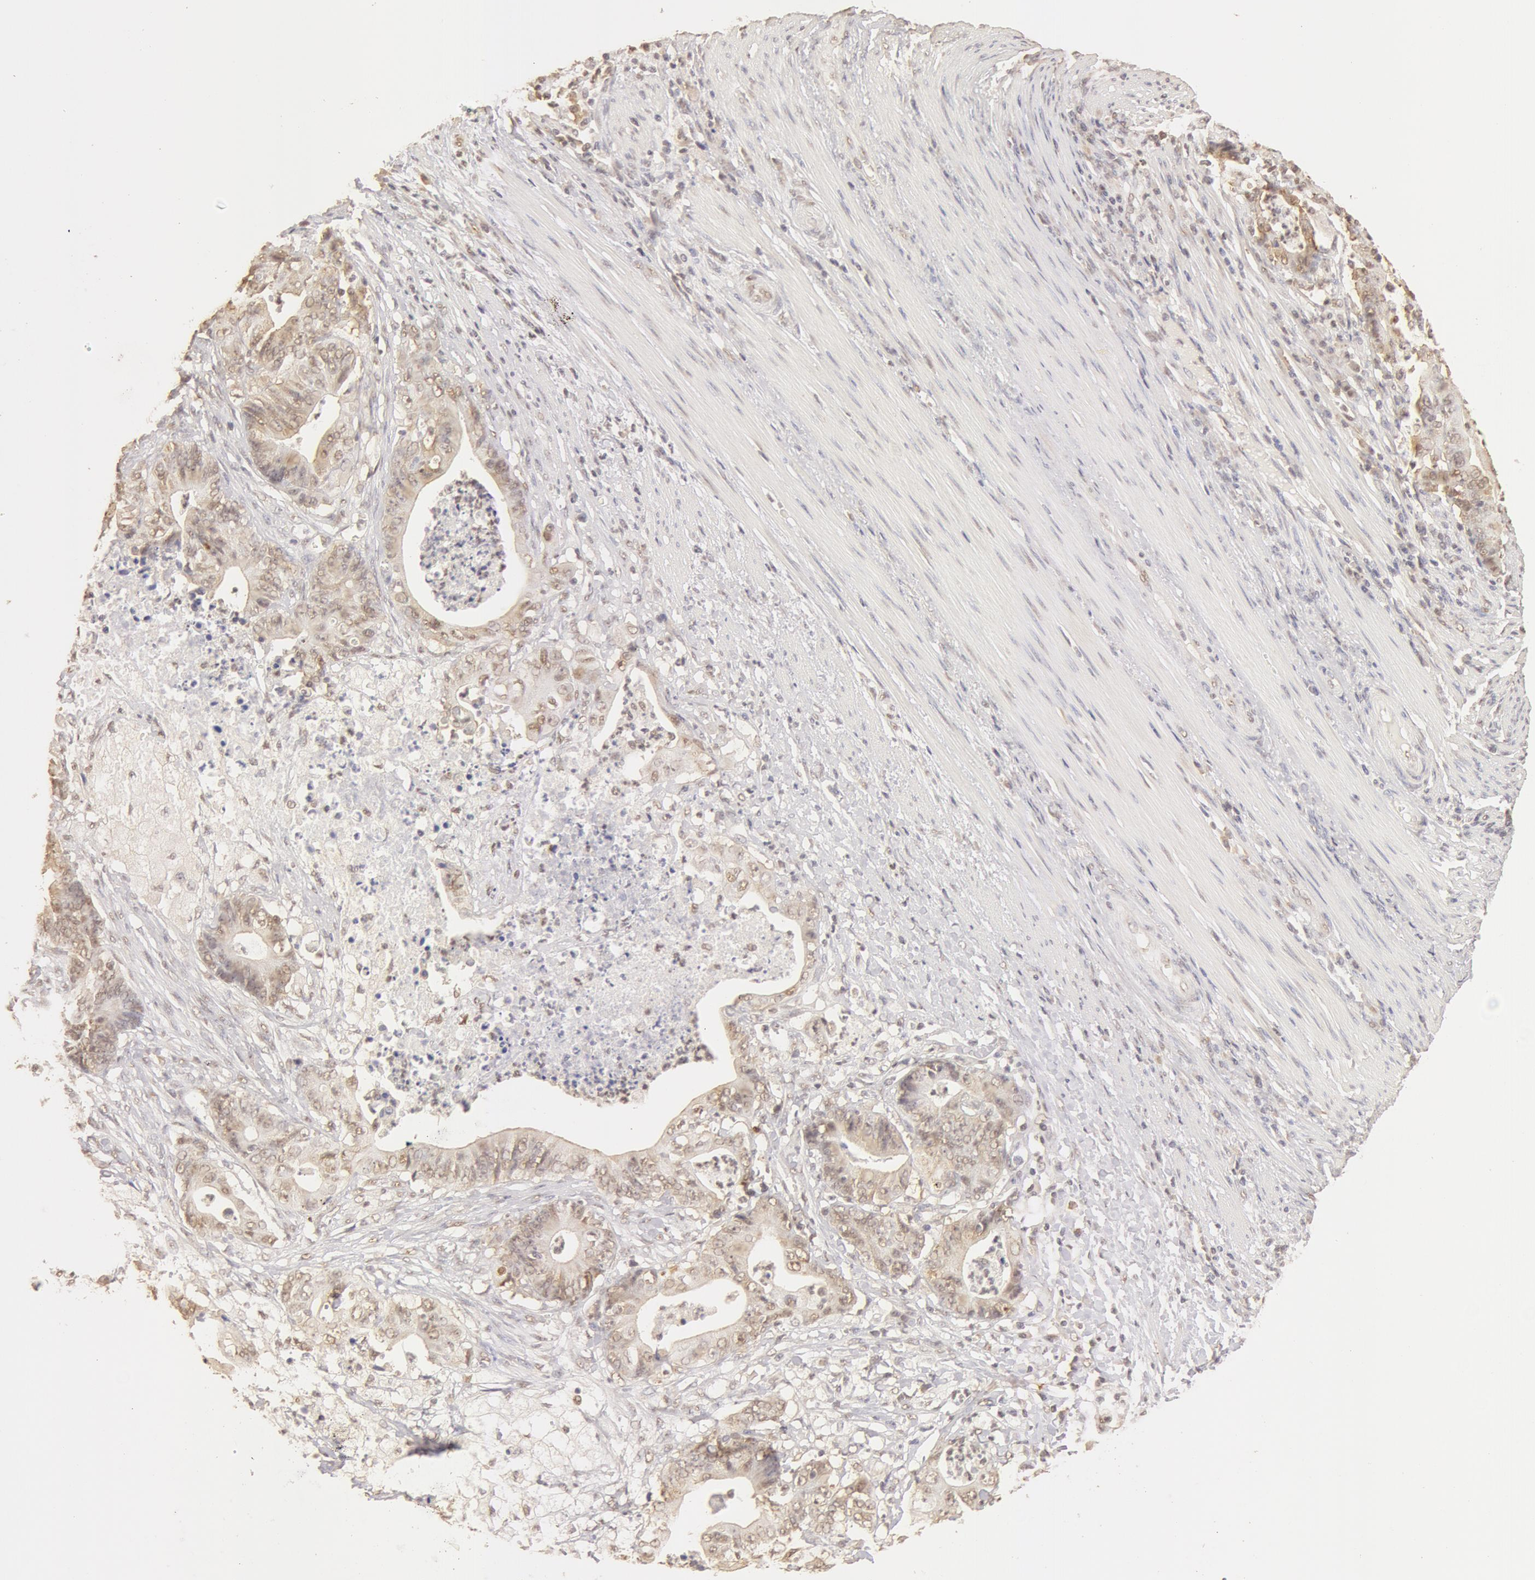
{"staining": {"intensity": "moderate", "quantity": ">75%", "location": "cytoplasmic/membranous,nuclear"}, "tissue": "stomach cancer", "cell_type": "Tumor cells", "image_type": "cancer", "snomed": [{"axis": "morphology", "description": "Adenocarcinoma, NOS"}, {"axis": "topography", "description": "Stomach, lower"}], "caption": "The image displays a brown stain indicating the presence of a protein in the cytoplasmic/membranous and nuclear of tumor cells in stomach cancer (adenocarcinoma).", "gene": "SNRNP70", "patient": {"sex": "female", "age": 86}}